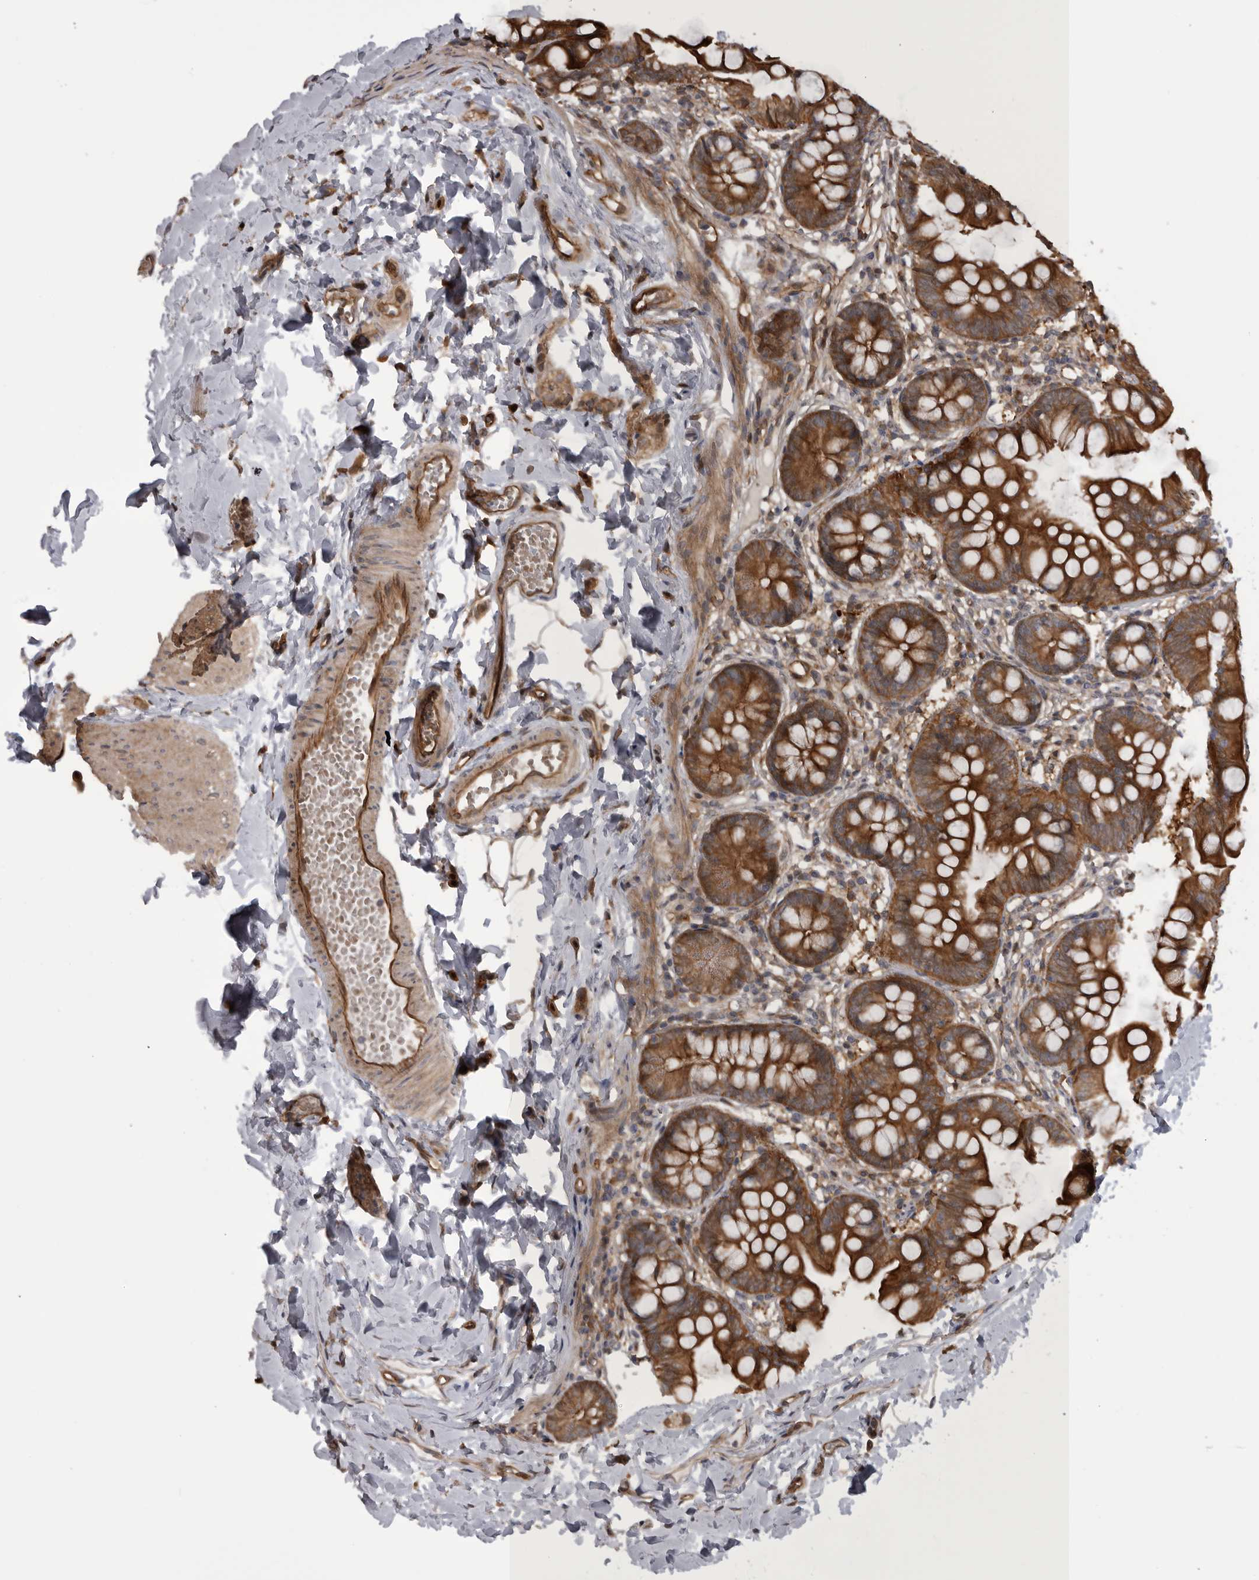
{"staining": {"intensity": "strong", "quantity": ">75%", "location": "cytoplasmic/membranous"}, "tissue": "small intestine", "cell_type": "Glandular cells", "image_type": "normal", "snomed": [{"axis": "morphology", "description": "Normal tissue, NOS"}, {"axis": "topography", "description": "Small intestine"}], "caption": "A brown stain highlights strong cytoplasmic/membranous staining of a protein in glandular cells of unremarkable human small intestine. The staining was performed using DAB to visualize the protein expression in brown, while the nuclei were stained in blue with hematoxylin (Magnification: 20x).", "gene": "RAB3GAP2", "patient": {"sex": "male", "age": 7}}